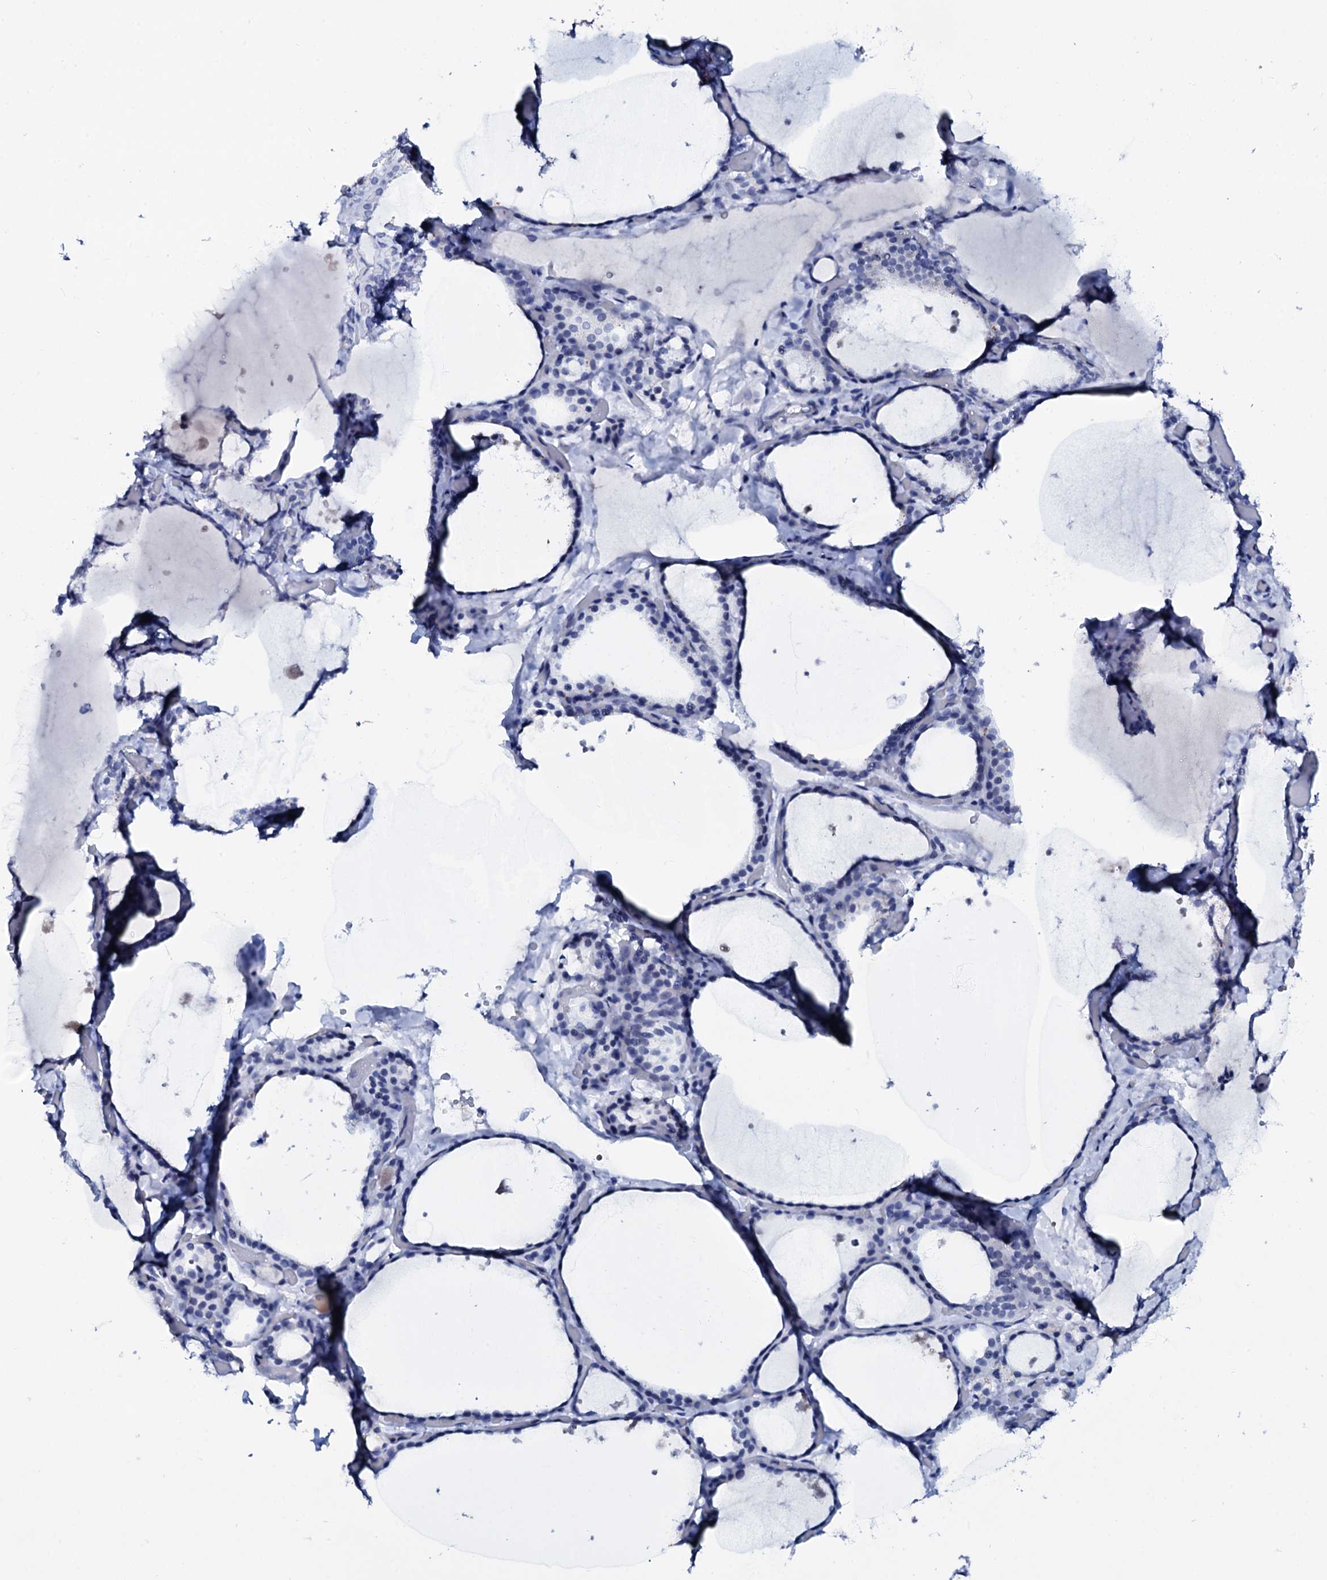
{"staining": {"intensity": "negative", "quantity": "none", "location": "none"}, "tissue": "thyroid gland", "cell_type": "Glandular cells", "image_type": "normal", "snomed": [{"axis": "morphology", "description": "Normal tissue, NOS"}, {"axis": "topography", "description": "Thyroid gland"}], "caption": "A high-resolution image shows immunohistochemistry (IHC) staining of unremarkable thyroid gland, which displays no significant positivity in glandular cells. Nuclei are stained in blue.", "gene": "SPATA19", "patient": {"sex": "female", "age": 44}}